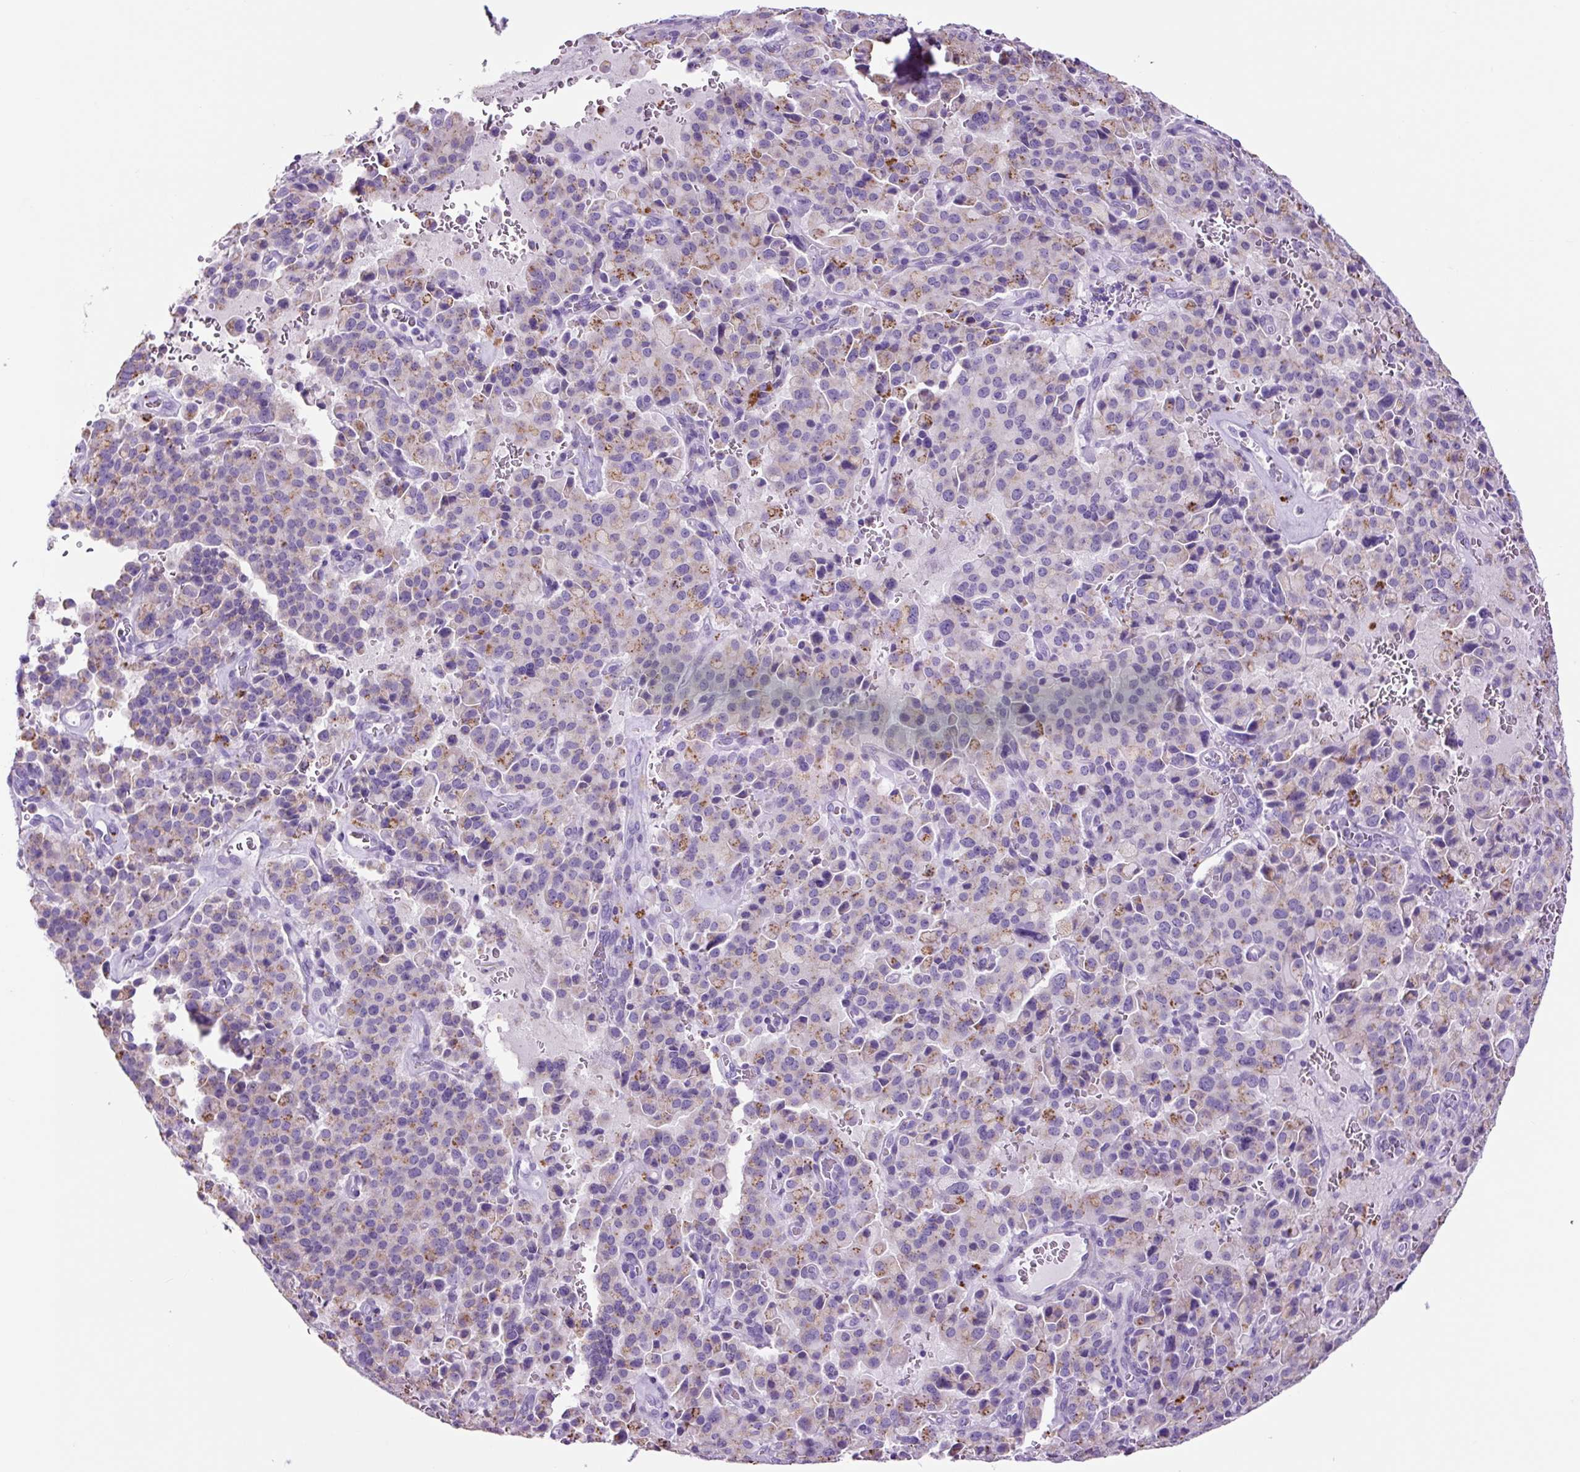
{"staining": {"intensity": "weak", "quantity": "25%-75%", "location": "cytoplasmic/membranous"}, "tissue": "pancreatic cancer", "cell_type": "Tumor cells", "image_type": "cancer", "snomed": [{"axis": "morphology", "description": "Adenocarcinoma, NOS"}, {"axis": "topography", "description": "Pancreas"}], "caption": "Pancreatic adenocarcinoma stained for a protein exhibits weak cytoplasmic/membranous positivity in tumor cells.", "gene": "LCN10", "patient": {"sex": "male", "age": 65}}